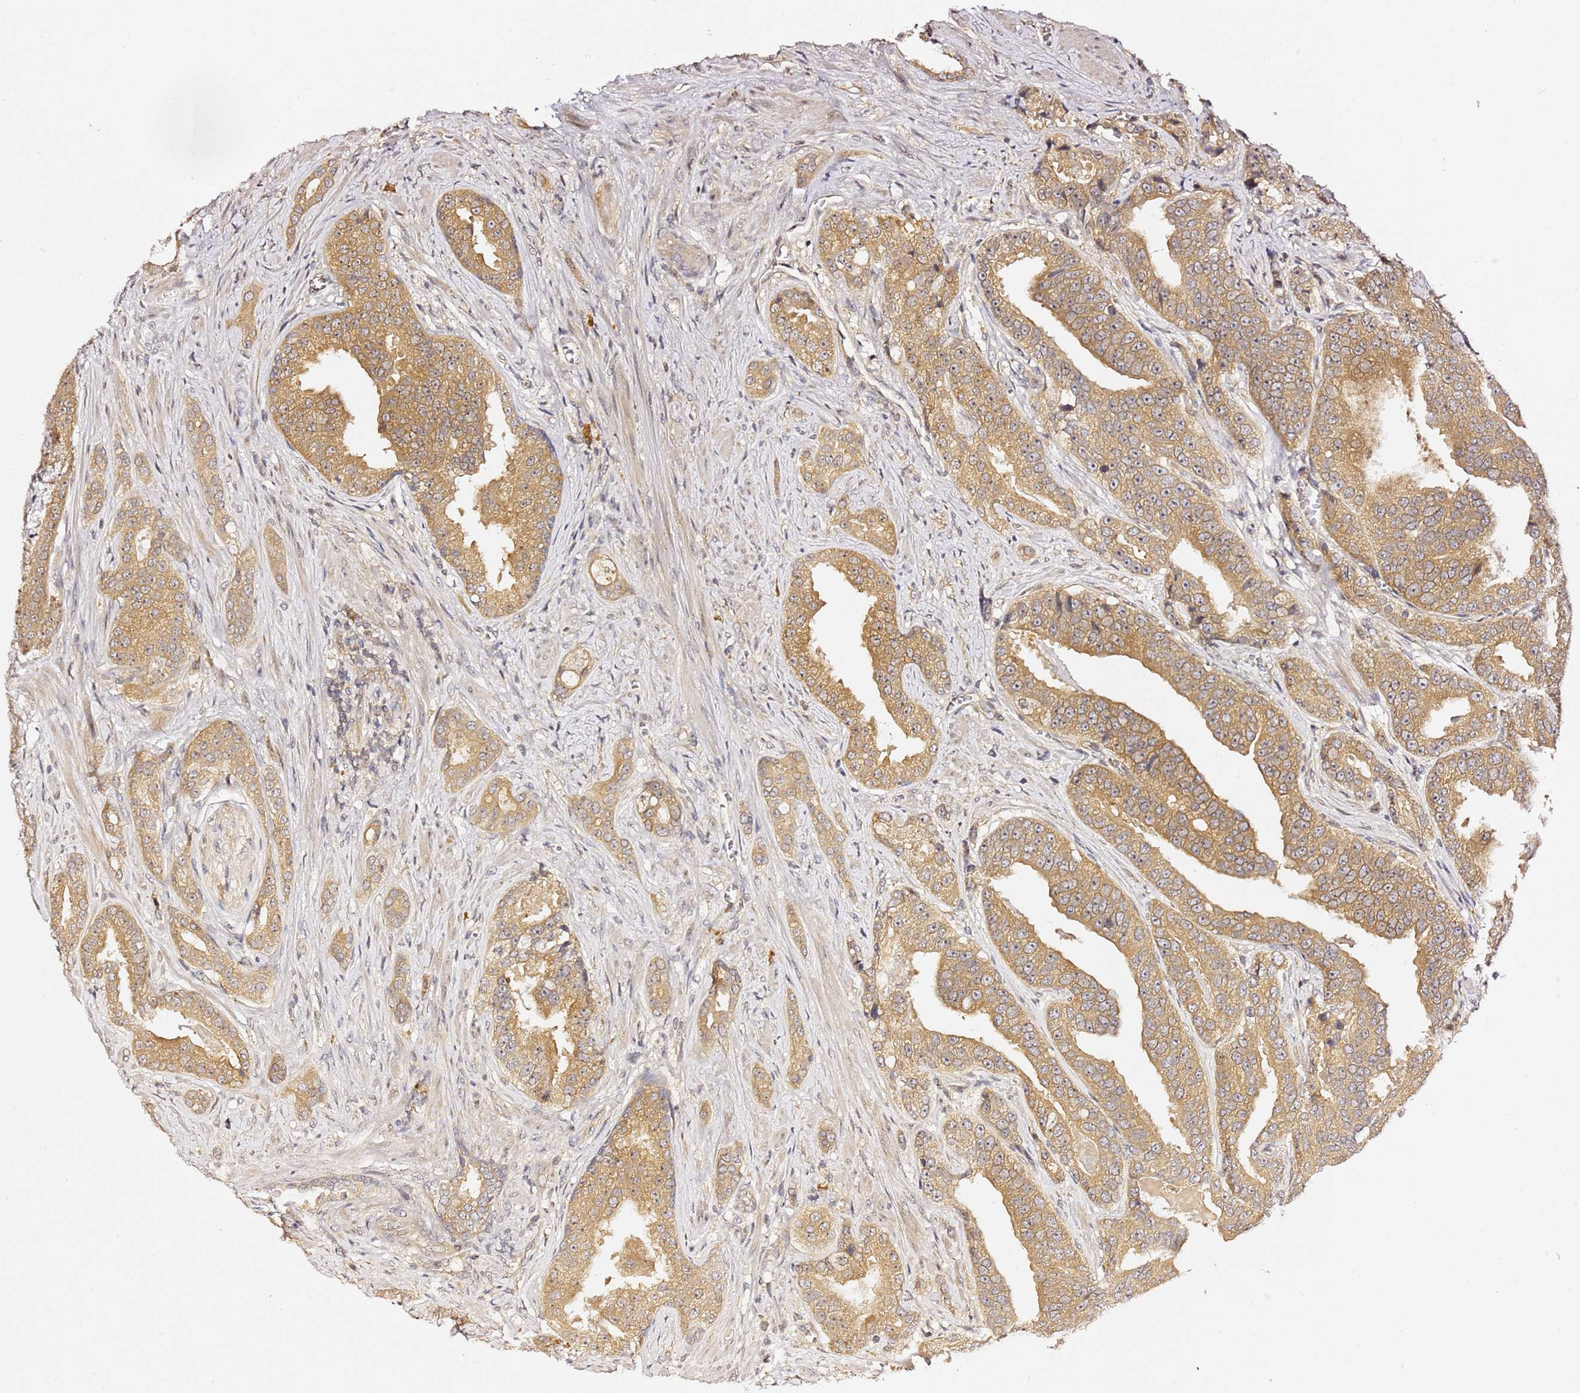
{"staining": {"intensity": "moderate", "quantity": ">75%", "location": "cytoplasmic/membranous"}, "tissue": "prostate cancer", "cell_type": "Tumor cells", "image_type": "cancer", "snomed": [{"axis": "morphology", "description": "Adenocarcinoma, High grade"}, {"axis": "topography", "description": "Prostate"}], "caption": "Approximately >75% of tumor cells in human high-grade adenocarcinoma (prostate) reveal moderate cytoplasmic/membranous protein expression as visualized by brown immunohistochemical staining.", "gene": "OSBPL2", "patient": {"sex": "male", "age": 55}}